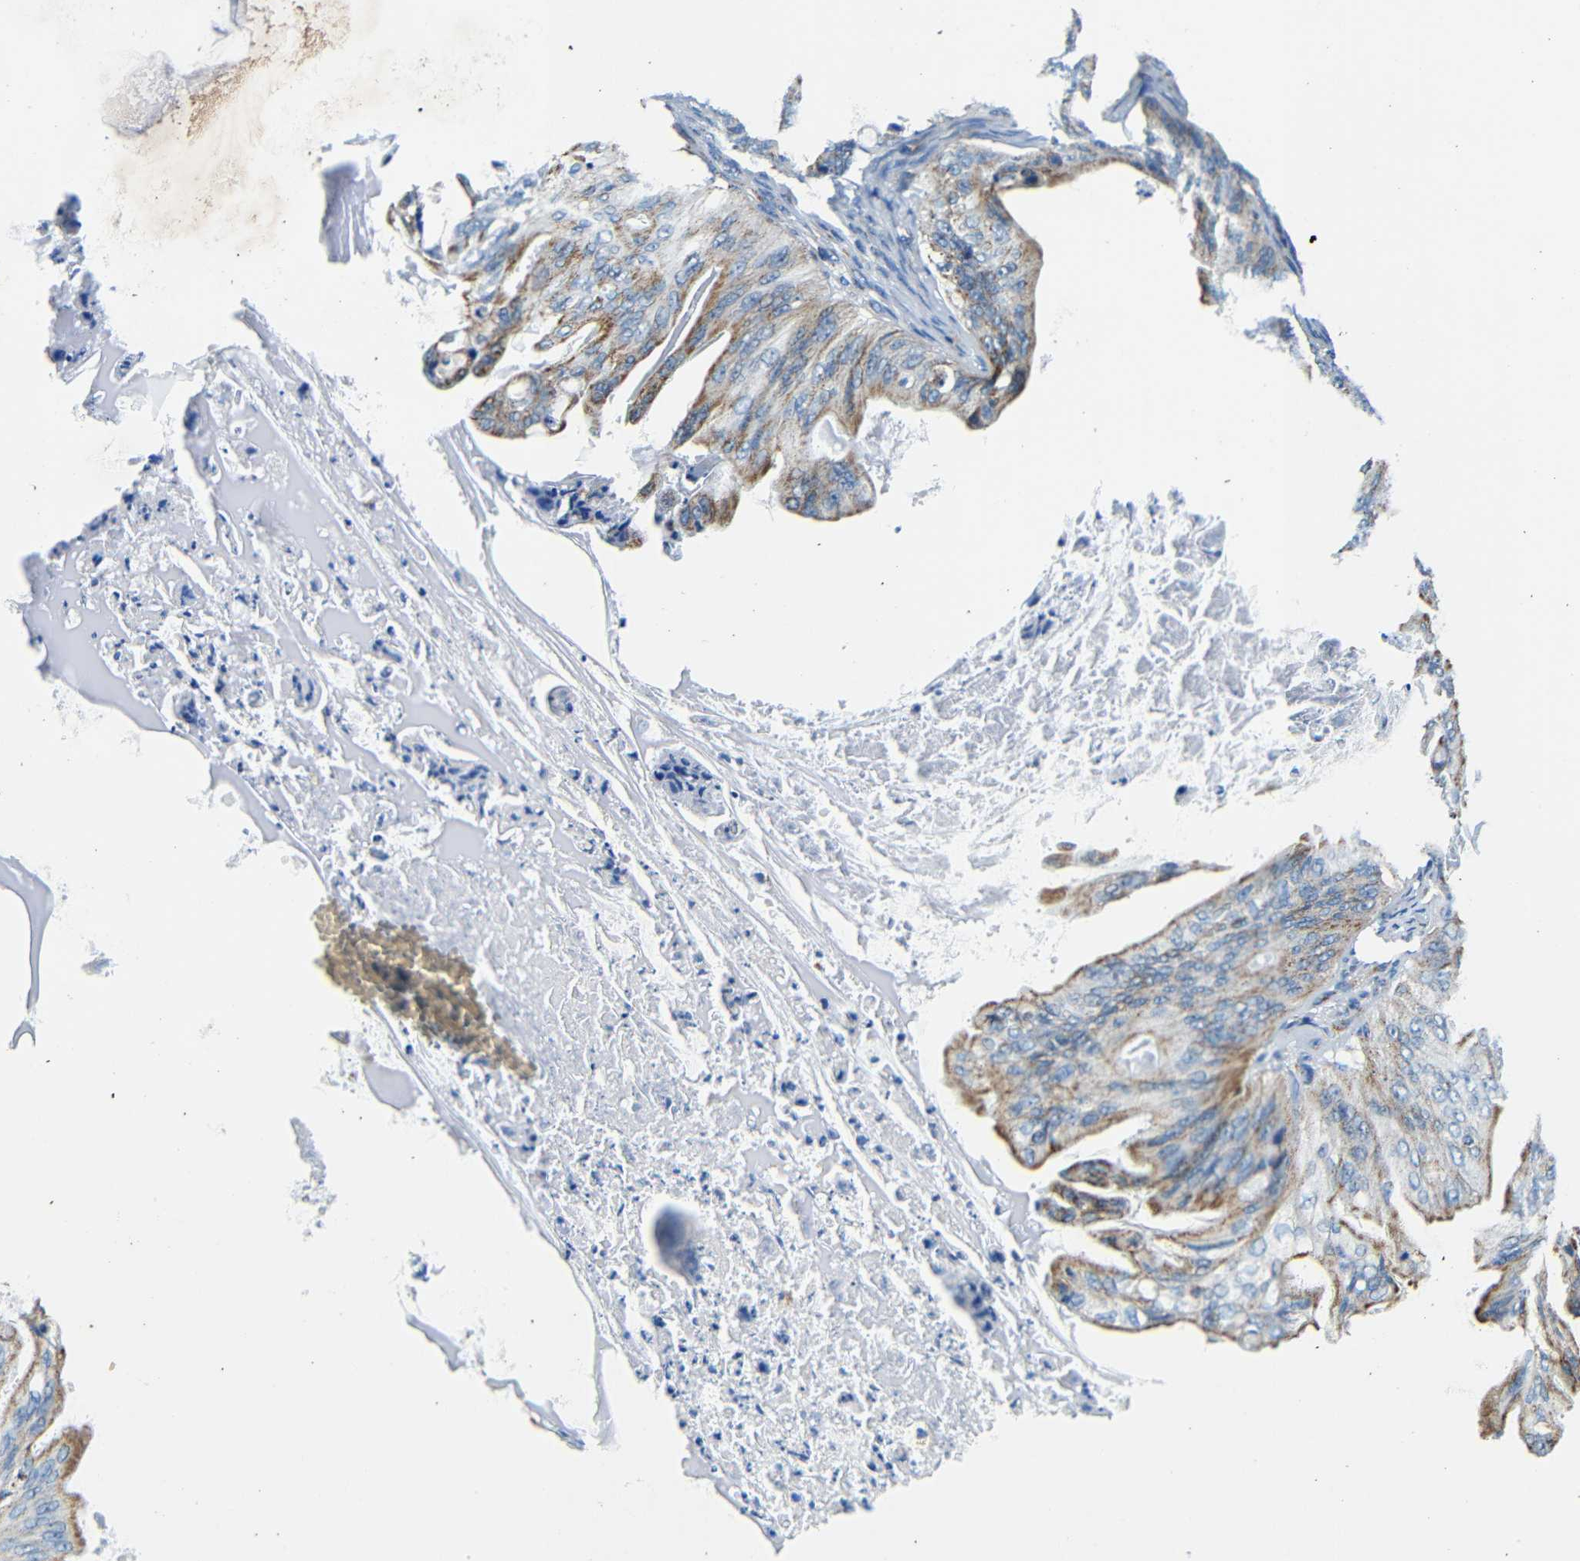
{"staining": {"intensity": "moderate", "quantity": "25%-75%", "location": "cytoplasmic/membranous"}, "tissue": "ovarian cancer", "cell_type": "Tumor cells", "image_type": "cancer", "snomed": [{"axis": "morphology", "description": "Cystadenocarcinoma, mucinous, NOS"}, {"axis": "topography", "description": "Ovary"}], "caption": "The immunohistochemical stain shows moderate cytoplasmic/membranous positivity in tumor cells of ovarian cancer tissue.", "gene": "GALNT18", "patient": {"sex": "female", "age": 37}}